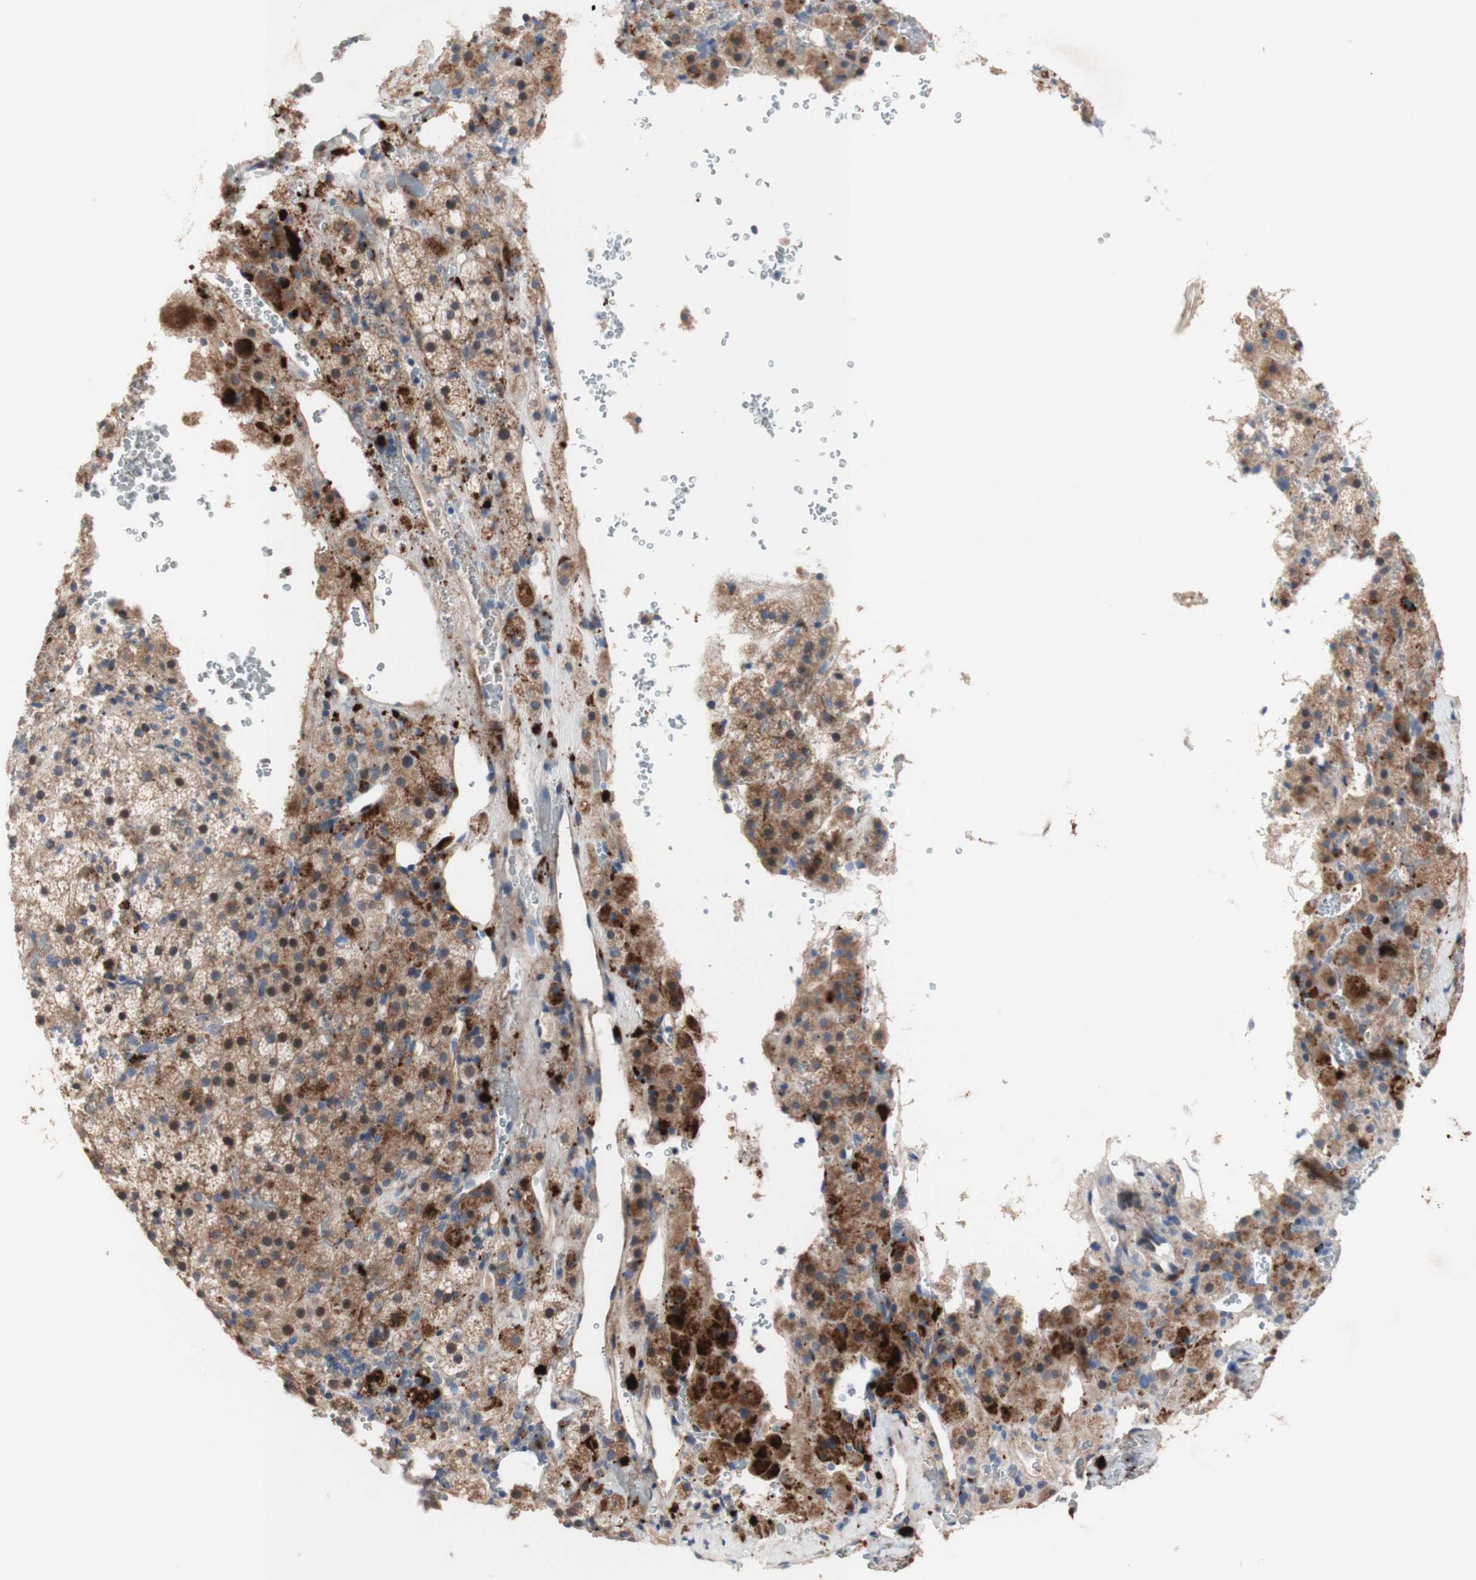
{"staining": {"intensity": "moderate", "quantity": "25%-75%", "location": "cytoplasmic/membranous"}, "tissue": "adrenal gland", "cell_type": "Glandular cells", "image_type": "normal", "snomed": [{"axis": "morphology", "description": "Normal tissue, NOS"}, {"axis": "topography", "description": "Adrenal gland"}], "caption": "Protein staining shows moderate cytoplasmic/membranous positivity in approximately 25%-75% of glandular cells in benign adrenal gland.", "gene": "CDON", "patient": {"sex": "female", "age": 59}}